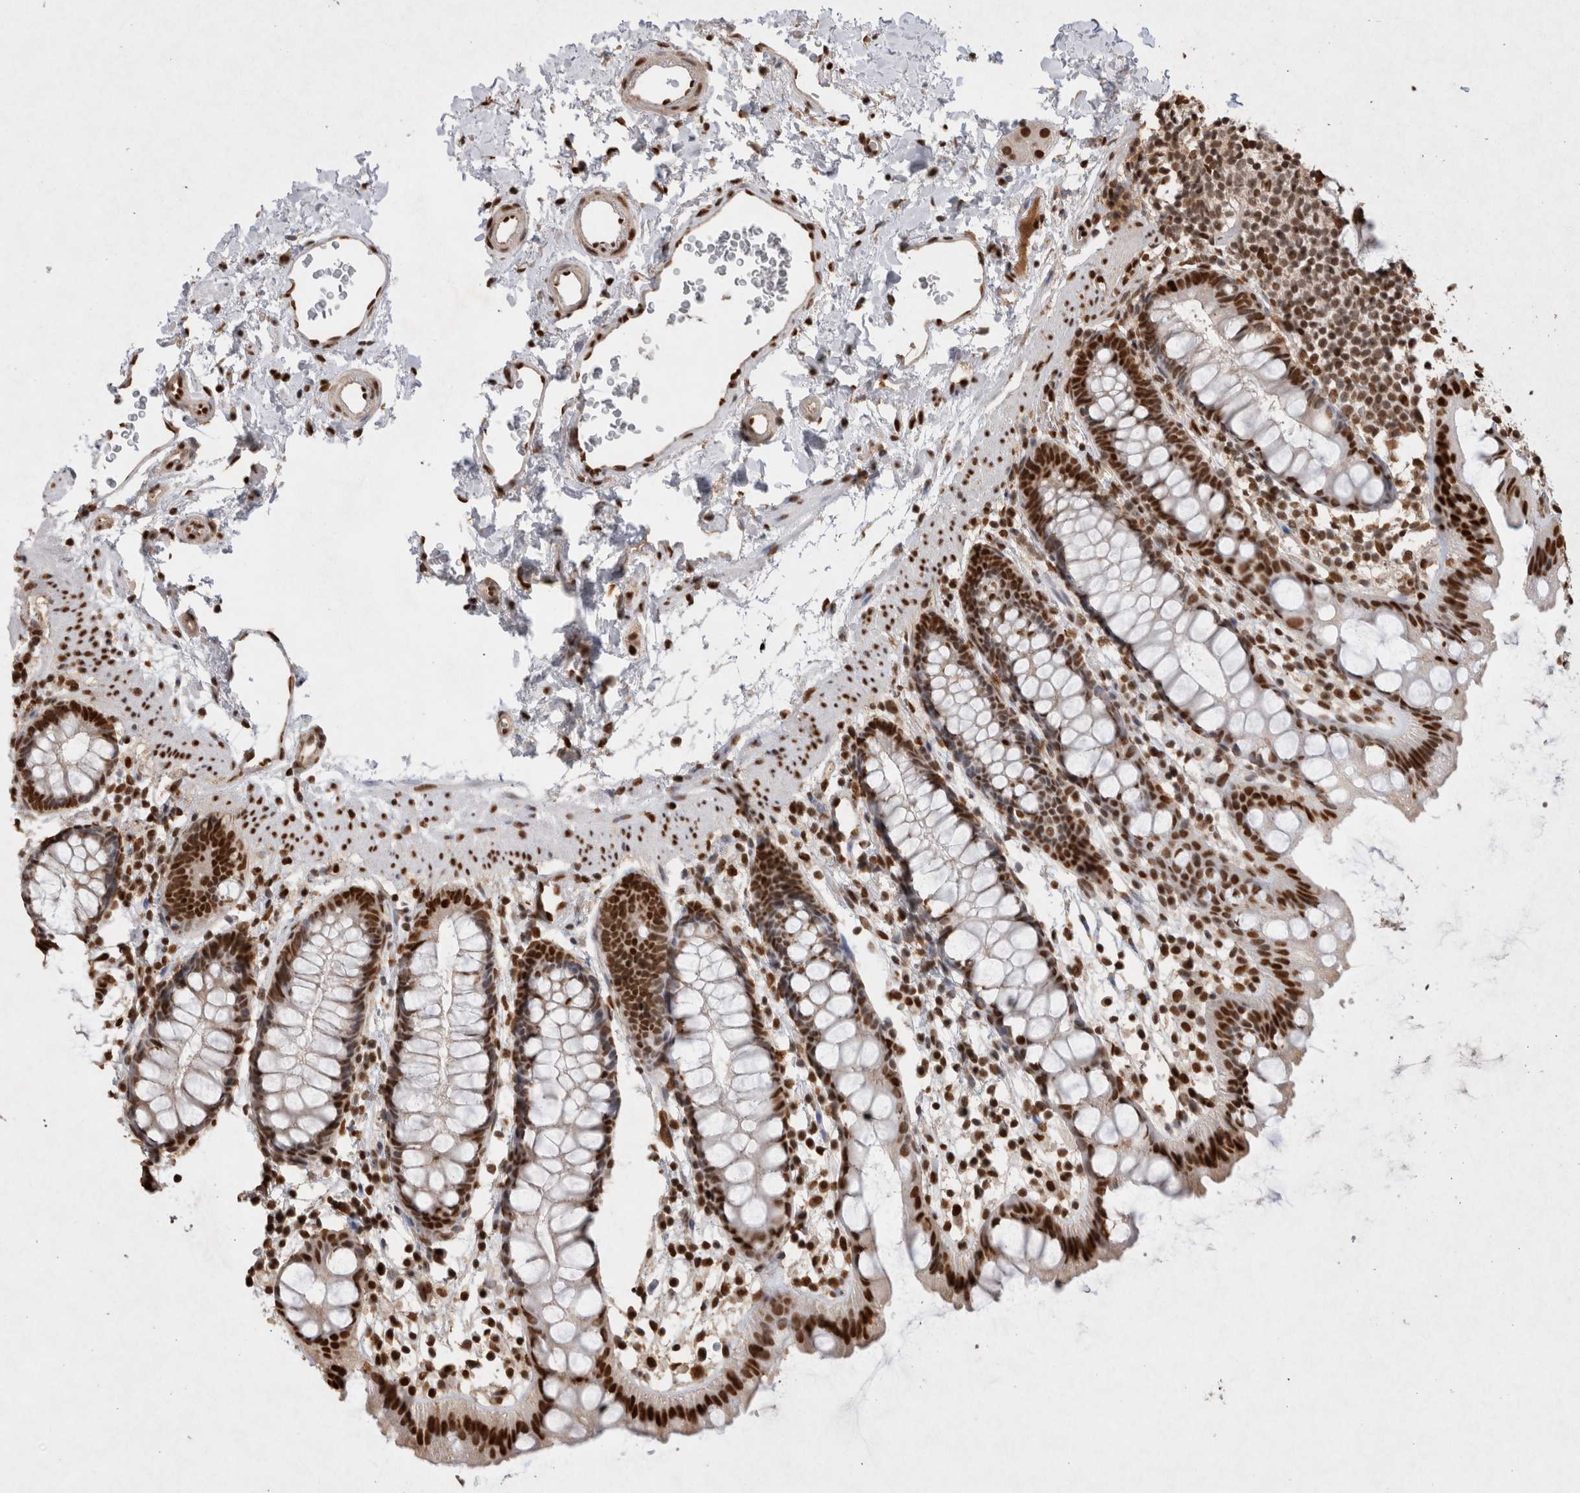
{"staining": {"intensity": "strong", "quantity": ">75%", "location": "nuclear"}, "tissue": "rectum", "cell_type": "Glandular cells", "image_type": "normal", "snomed": [{"axis": "morphology", "description": "Normal tissue, NOS"}, {"axis": "topography", "description": "Rectum"}], "caption": "Human rectum stained with a protein marker displays strong staining in glandular cells.", "gene": "HDGF", "patient": {"sex": "female", "age": 65}}